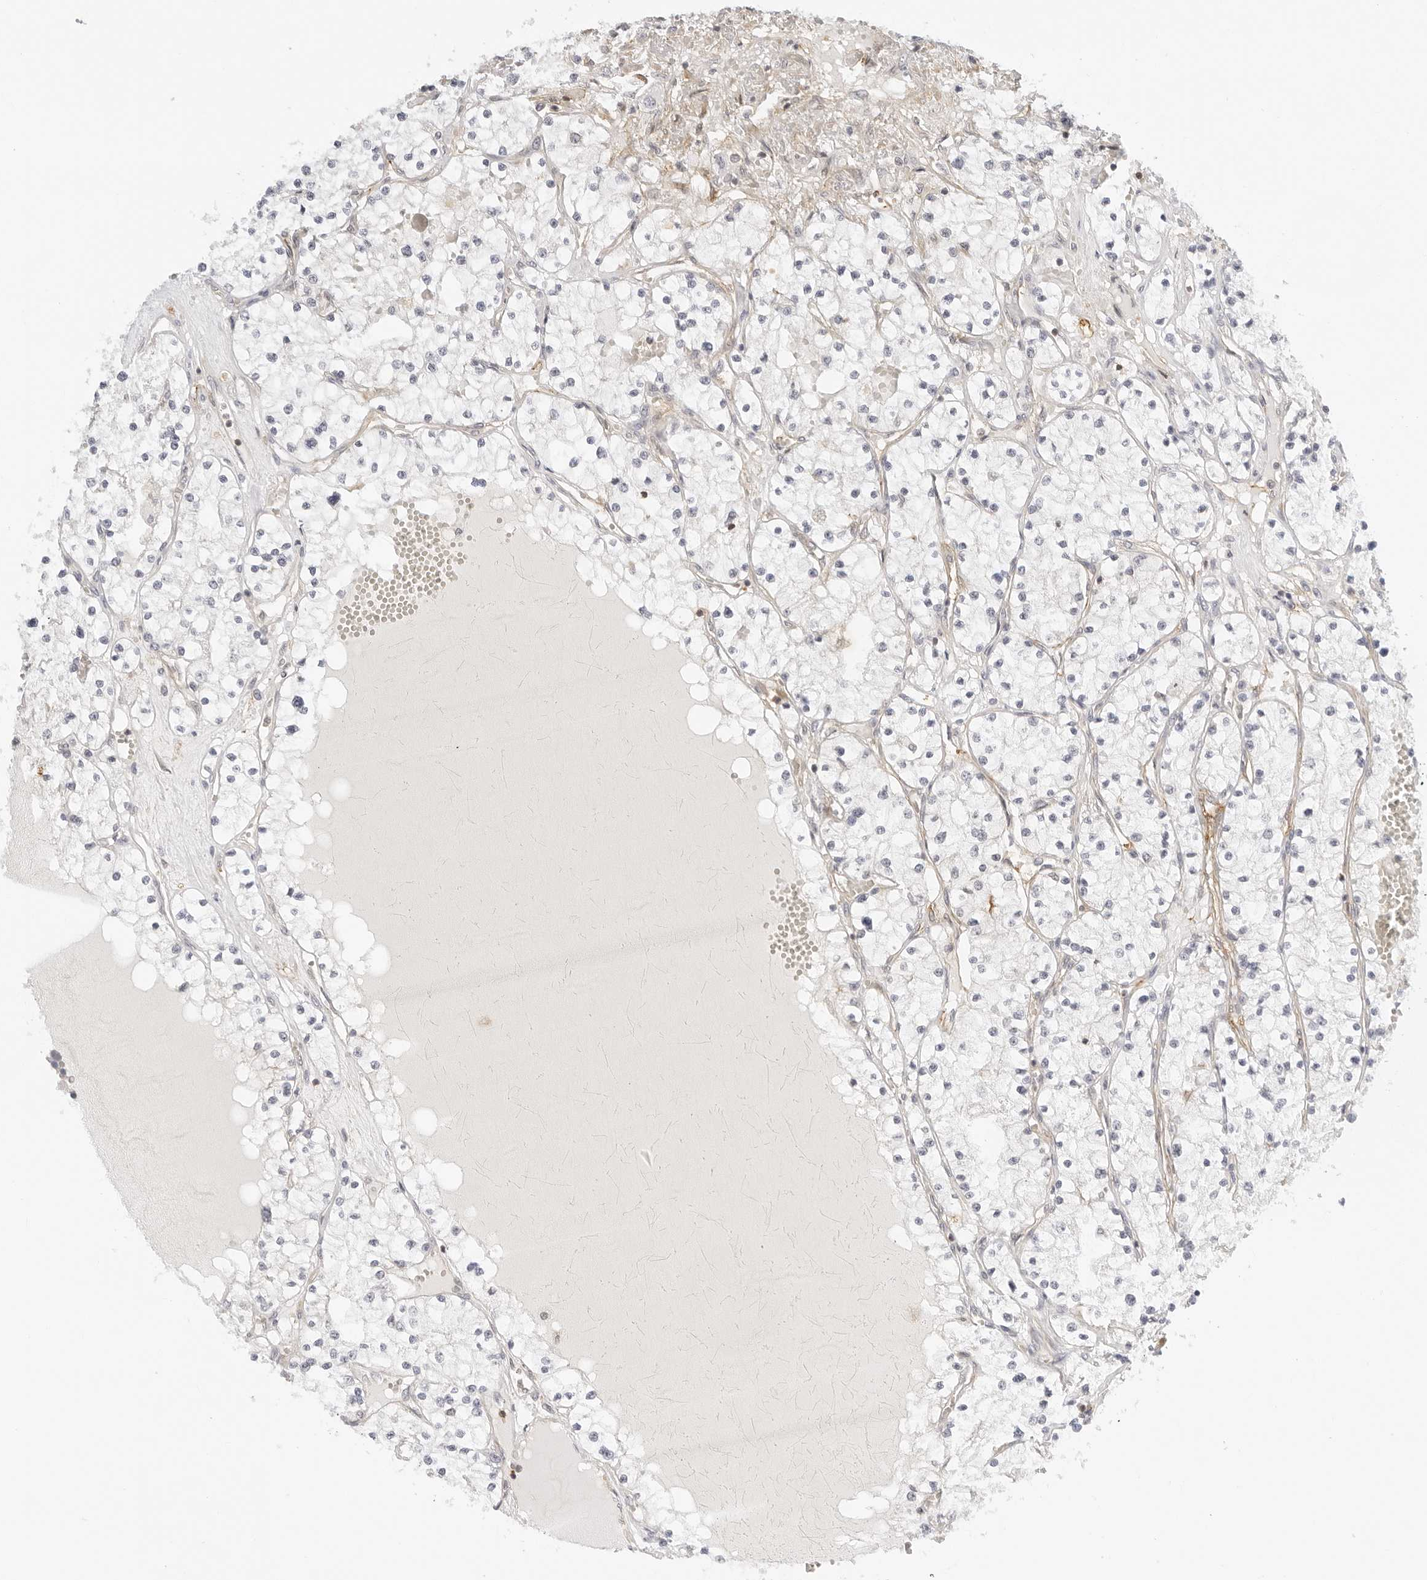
{"staining": {"intensity": "negative", "quantity": "none", "location": "none"}, "tissue": "renal cancer", "cell_type": "Tumor cells", "image_type": "cancer", "snomed": [{"axis": "morphology", "description": "Normal tissue, NOS"}, {"axis": "morphology", "description": "Adenocarcinoma, NOS"}, {"axis": "topography", "description": "Kidney"}], "caption": "A photomicrograph of renal adenocarcinoma stained for a protein exhibits no brown staining in tumor cells.", "gene": "OSCP1", "patient": {"sex": "male", "age": 68}}